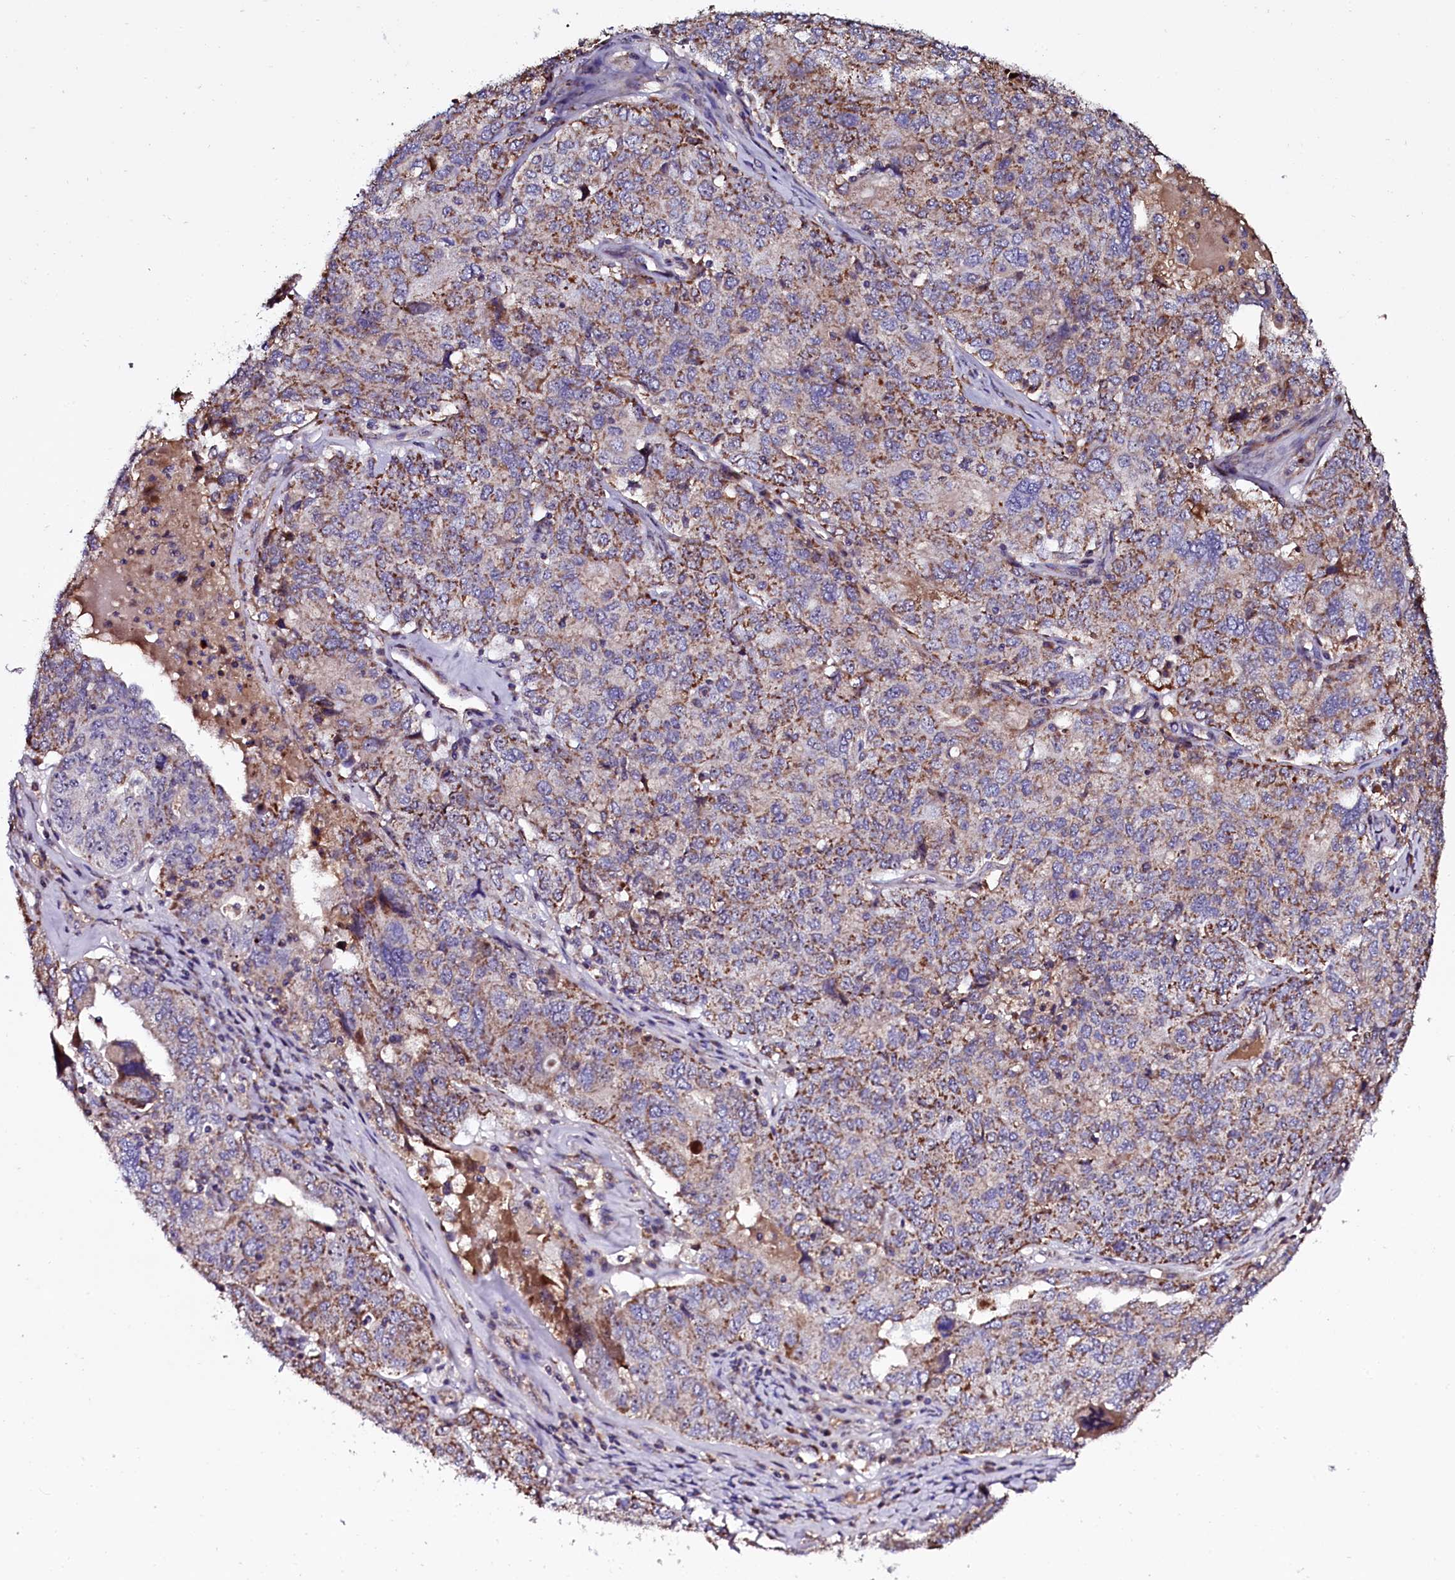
{"staining": {"intensity": "moderate", "quantity": ">75%", "location": "cytoplasmic/membranous"}, "tissue": "ovarian cancer", "cell_type": "Tumor cells", "image_type": "cancer", "snomed": [{"axis": "morphology", "description": "Carcinoma, endometroid"}, {"axis": "topography", "description": "Ovary"}], "caption": "Ovarian endometroid carcinoma stained for a protein (brown) reveals moderate cytoplasmic/membranous positive positivity in about >75% of tumor cells.", "gene": "NAA80", "patient": {"sex": "female", "age": 62}}